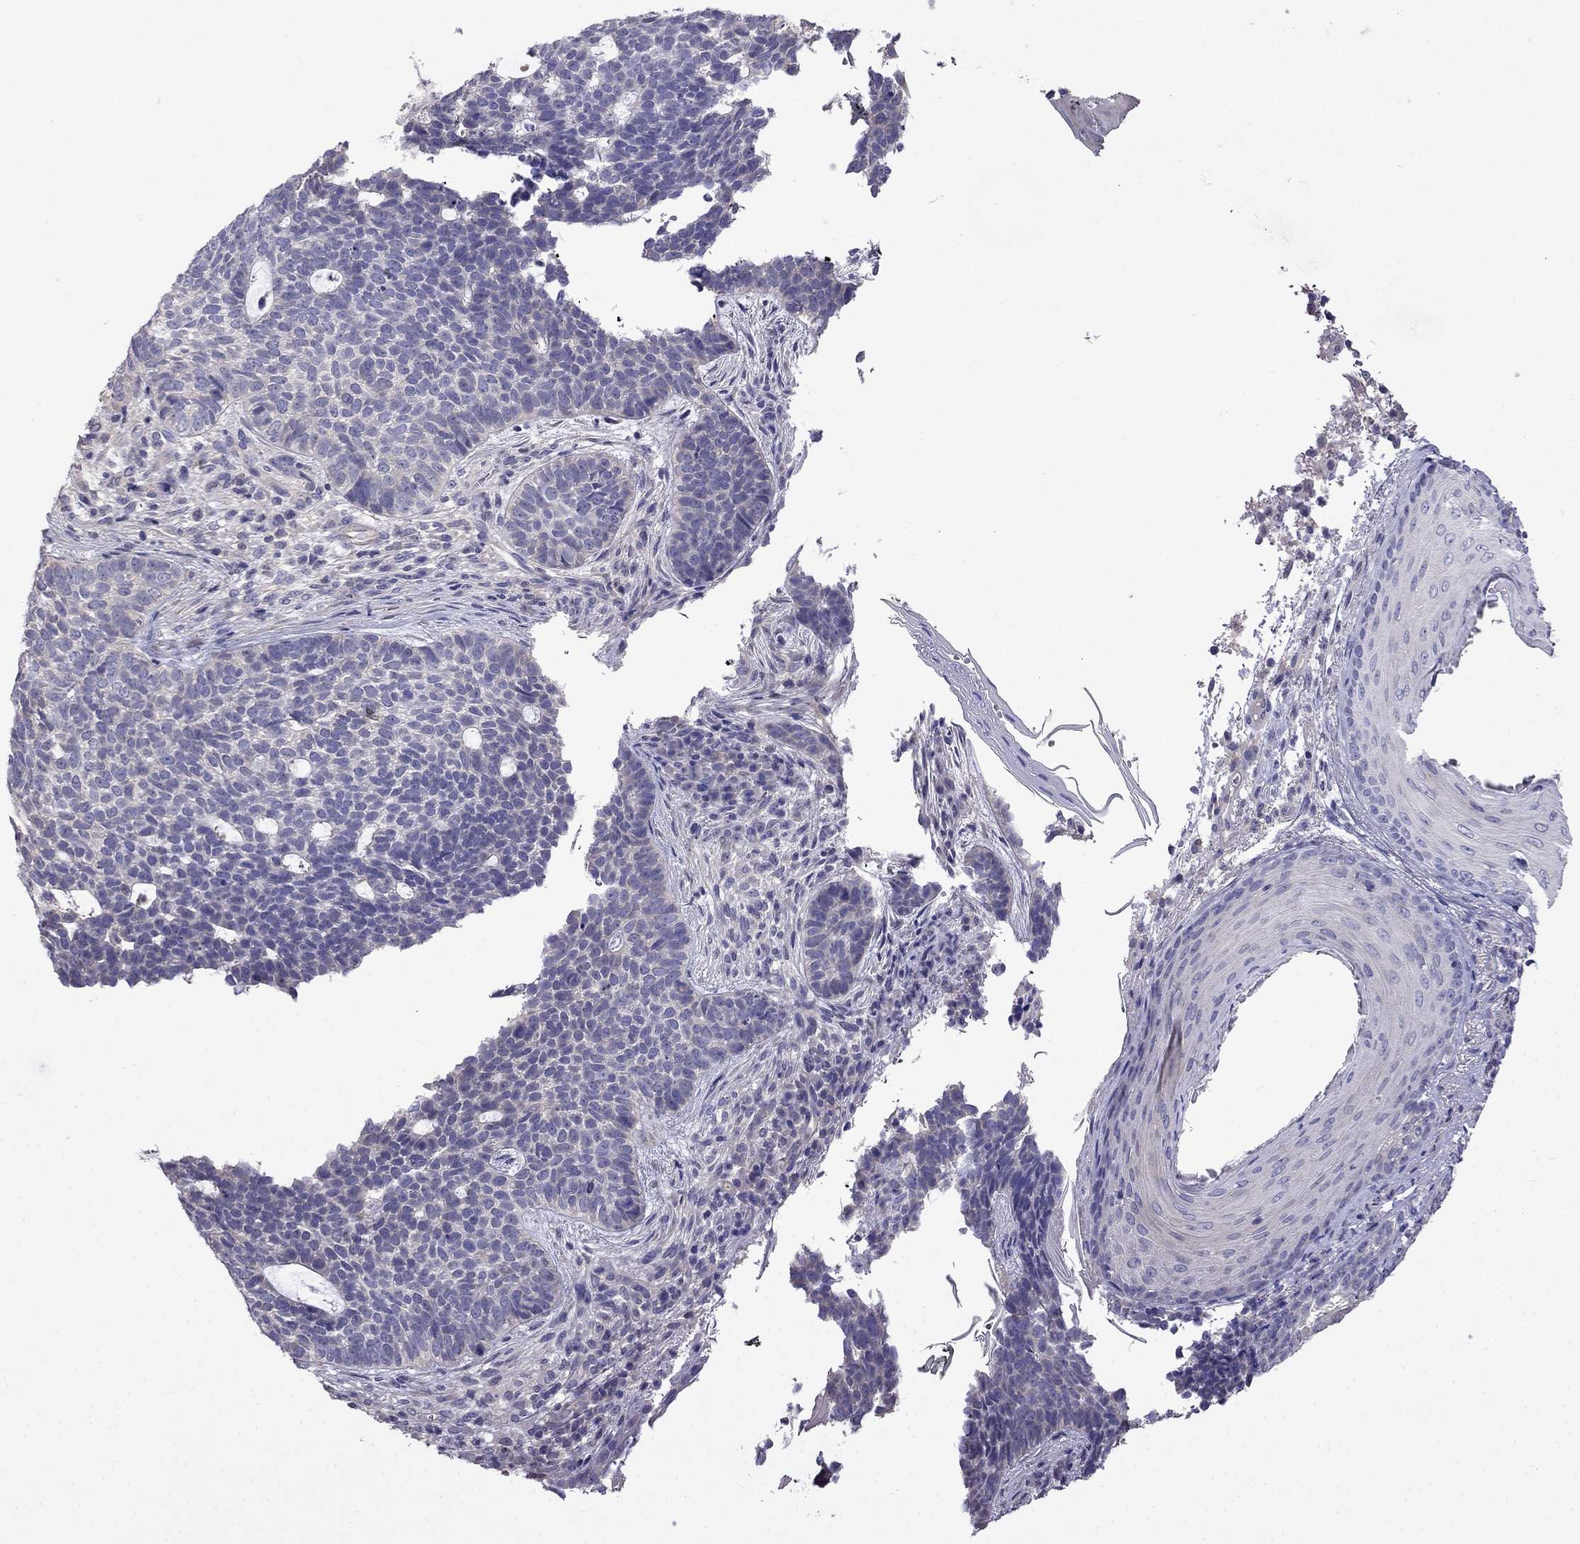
{"staining": {"intensity": "negative", "quantity": "none", "location": "none"}, "tissue": "skin cancer", "cell_type": "Tumor cells", "image_type": "cancer", "snomed": [{"axis": "morphology", "description": "Basal cell carcinoma"}, {"axis": "topography", "description": "Skin"}], "caption": "The IHC photomicrograph has no significant staining in tumor cells of skin cancer (basal cell carcinoma) tissue.", "gene": "SCNN1D", "patient": {"sex": "female", "age": 69}}